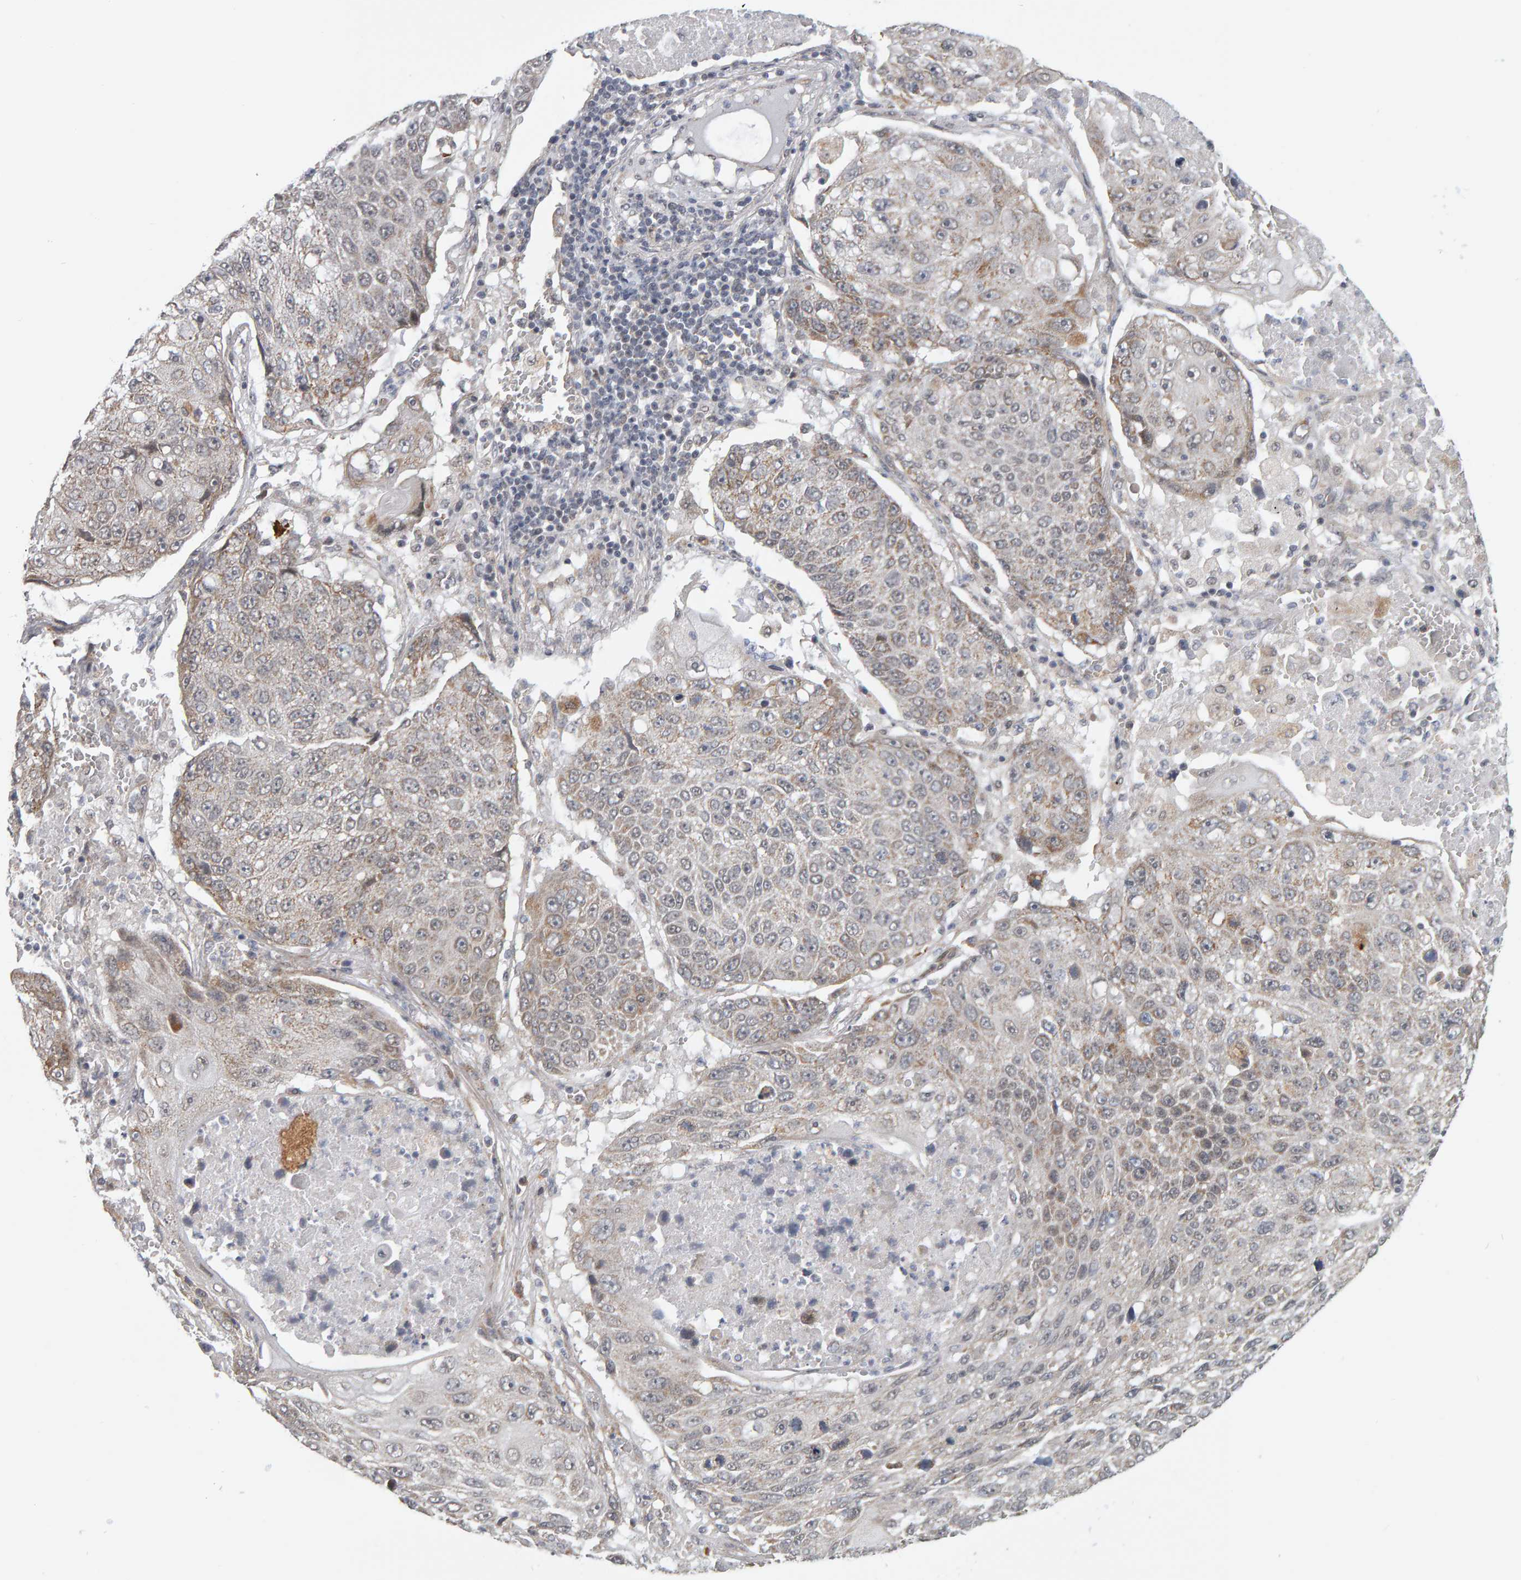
{"staining": {"intensity": "weak", "quantity": "25%-75%", "location": "cytoplasmic/membranous"}, "tissue": "lung cancer", "cell_type": "Tumor cells", "image_type": "cancer", "snomed": [{"axis": "morphology", "description": "Squamous cell carcinoma, NOS"}, {"axis": "topography", "description": "Lung"}], "caption": "Immunohistochemistry (IHC) micrograph of neoplastic tissue: lung cancer (squamous cell carcinoma) stained using immunohistochemistry demonstrates low levels of weak protein expression localized specifically in the cytoplasmic/membranous of tumor cells, appearing as a cytoplasmic/membranous brown color.", "gene": "DAP3", "patient": {"sex": "male", "age": 61}}